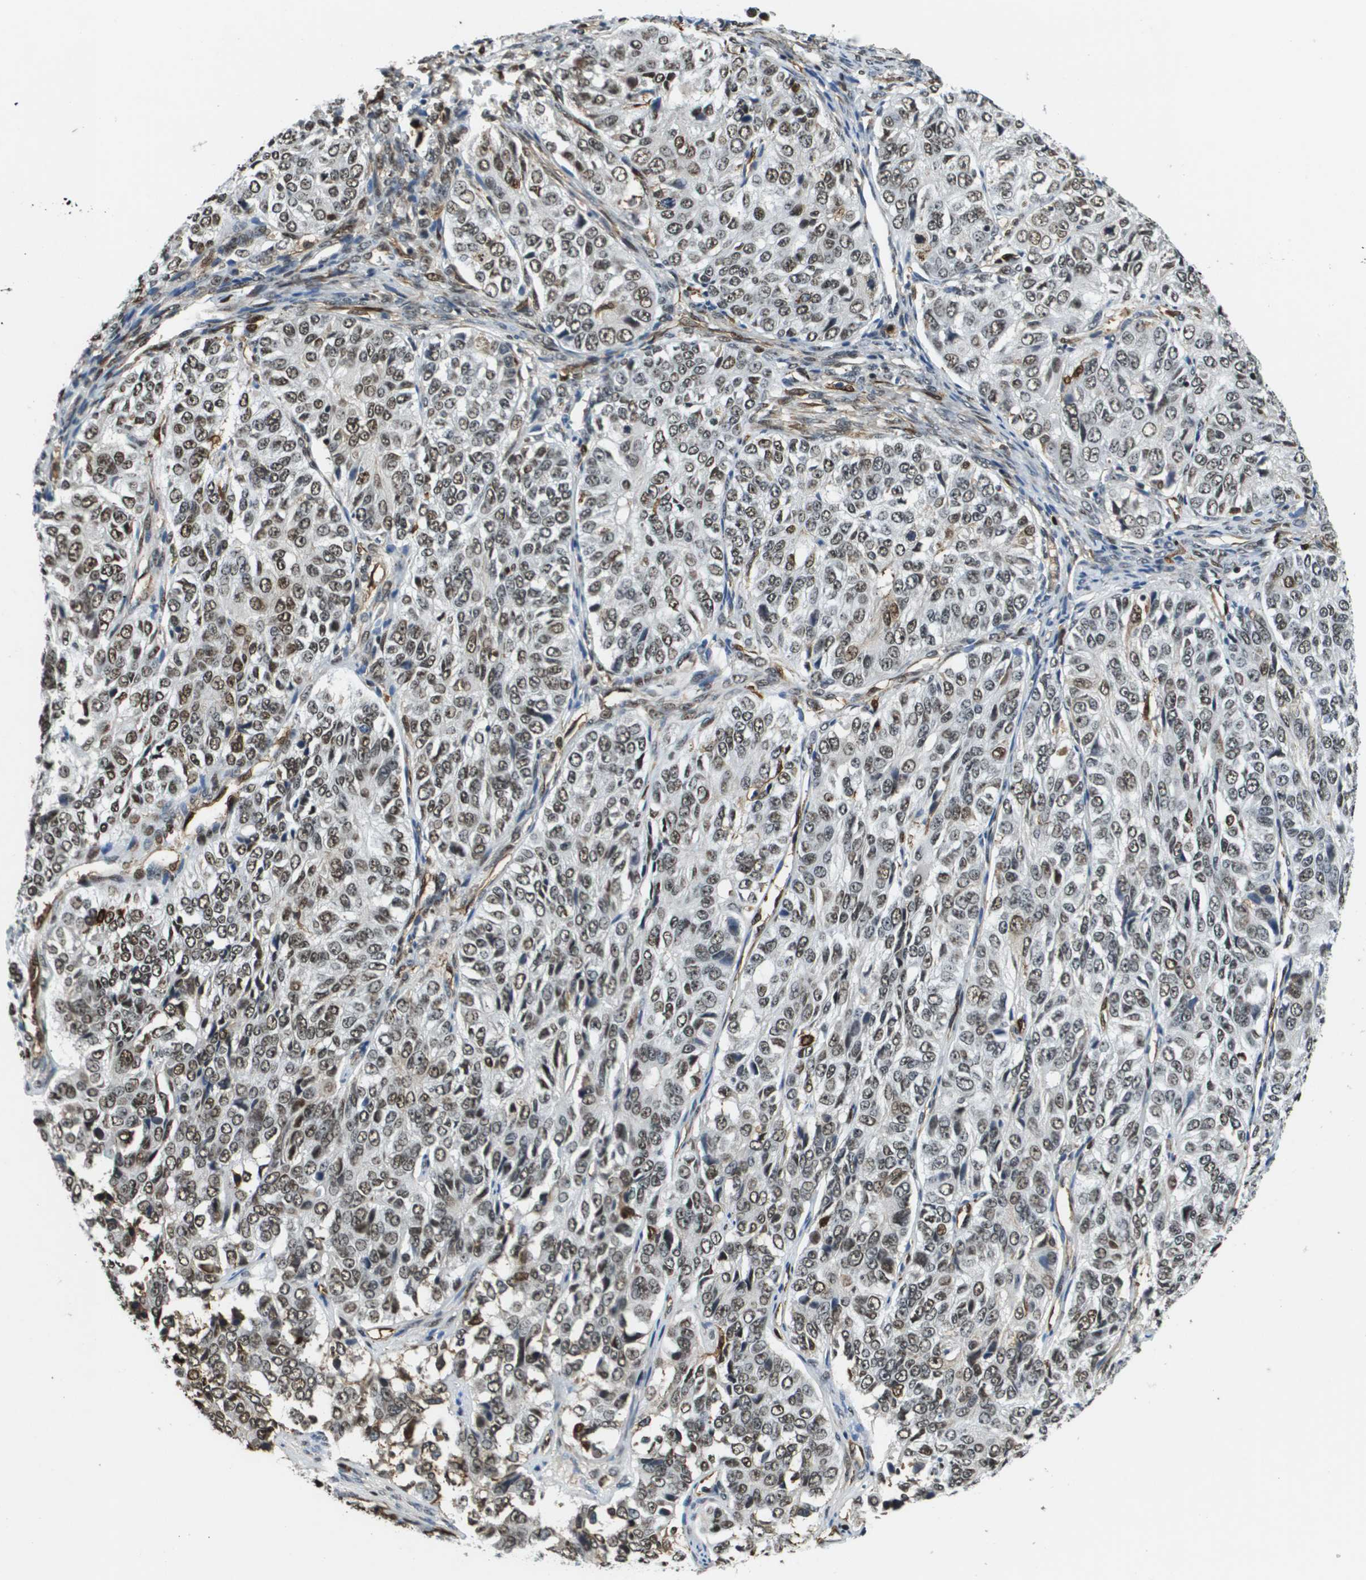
{"staining": {"intensity": "weak", "quantity": ">75%", "location": "nuclear"}, "tissue": "ovarian cancer", "cell_type": "Tumor cells", "image_type": "cancer", "snomed": [{"axis": "morphology", "description": "Carcinoma, endometroid"}, {"axis": "topography", "description": "Ovary"}], "caption": "Immunohistochemical staining of human ovarian cancer exhibits weak nuclear protein expression in about >75% of tumor cells.", "gene": "EP400", "patient": {"sex": "female", "age": 51}}